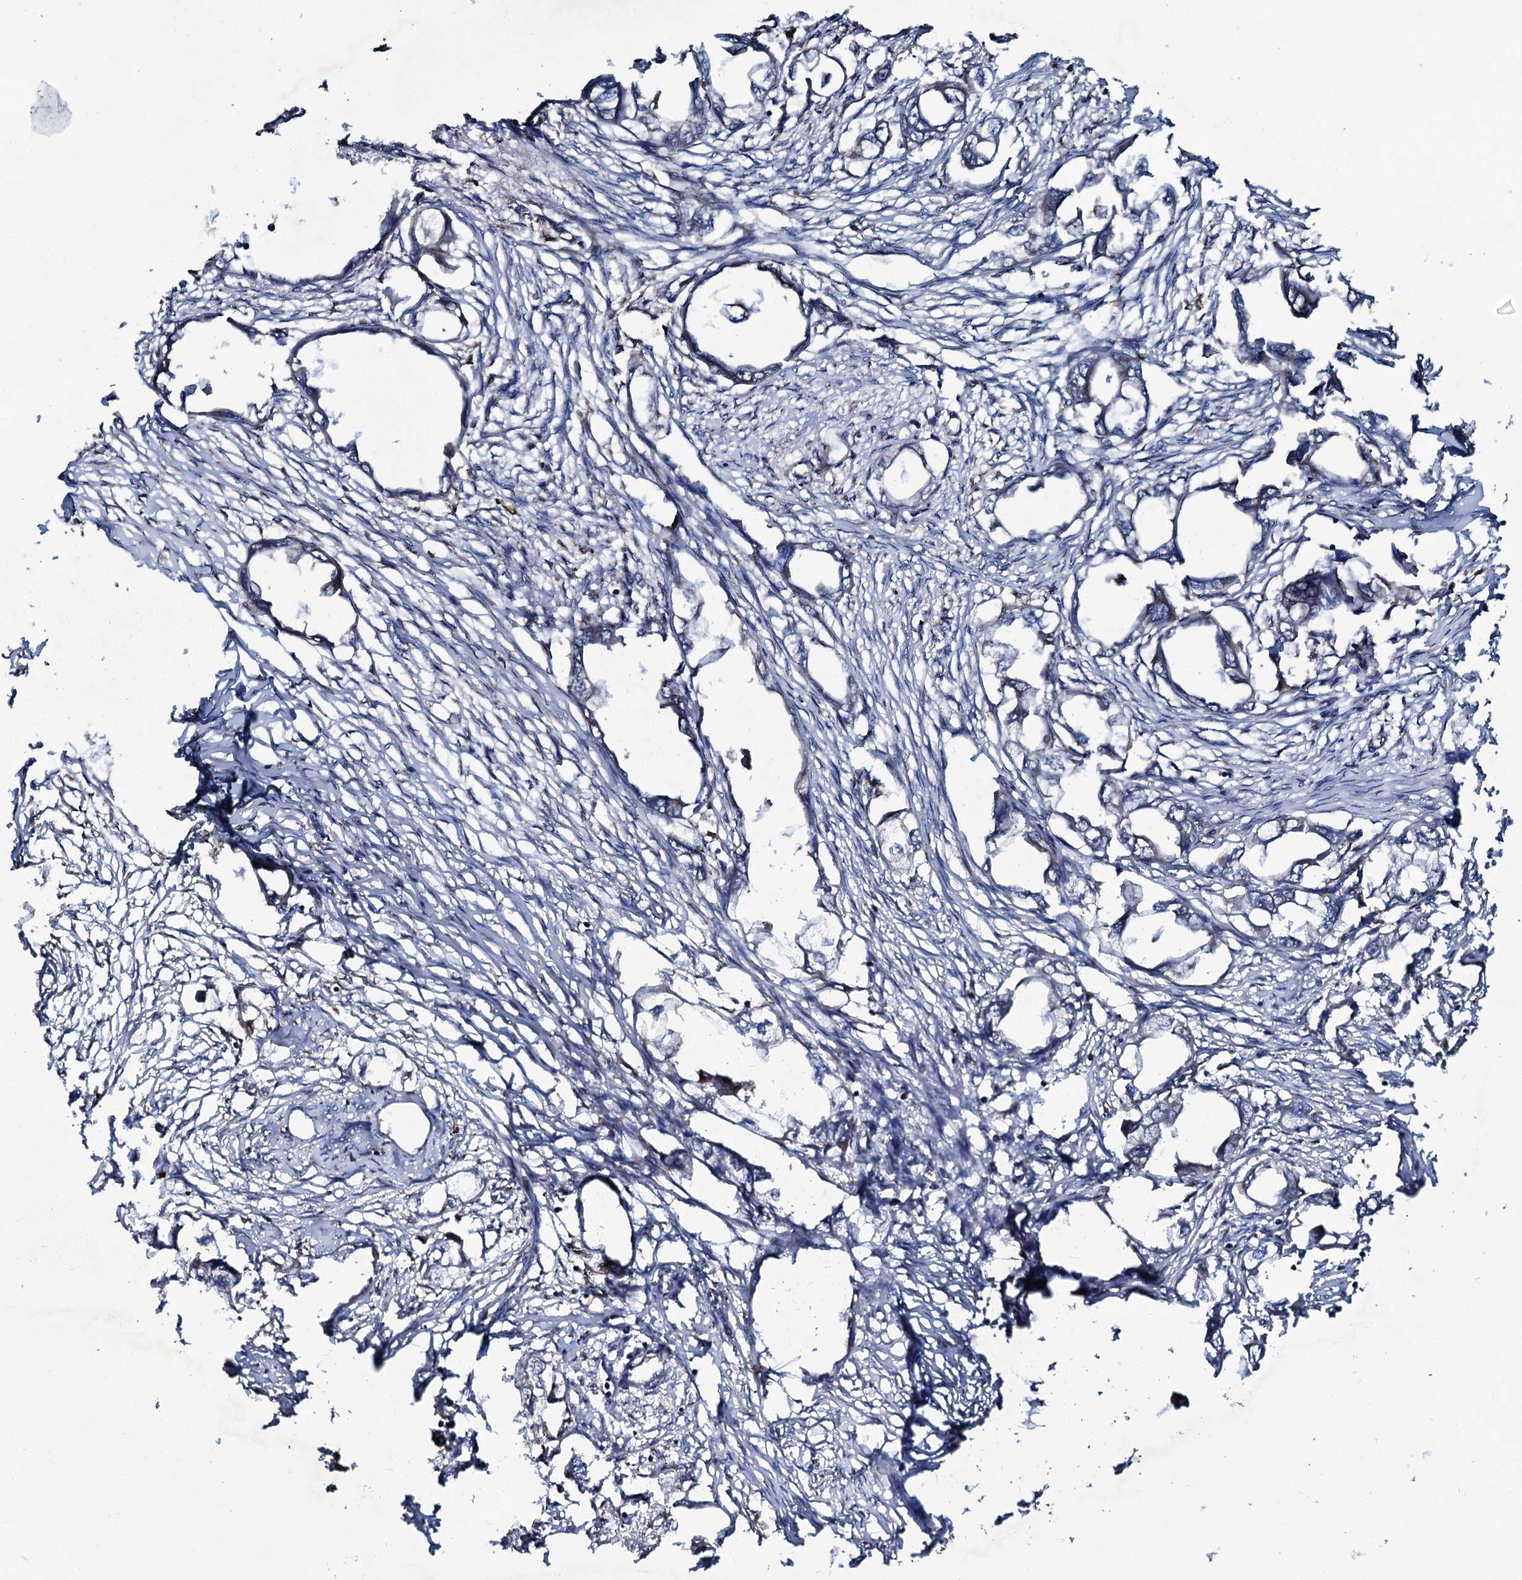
{"staining": {"intensity": "negative", "quantity": "none", "location": "none"}, "tissue": "endometrial cancer", "cell_type": "Tumor cells", "image_type": "cancer", "snomed": [{"axis": "morphology", "description": "Adenocarcinoma, NOS"}, {"axis": "morphology", "description": "Adenocarcinoma, metastatic, NOS"}, {"axis": "topography", "description": "Adipose tissue"}, {"axis": "topography", "description": "Endometrium"}], "caption": "Immunohistochemistry histopathology image of neoplastic tissue: human metastatic adenocarcinoma (endometrial) stained with DAB demonstrates no significant protein expression in tumor cells. Nuclei are stained in blue.", "gene": "DYNC2I2", "patient": {"sex": "female", "age": 67}}